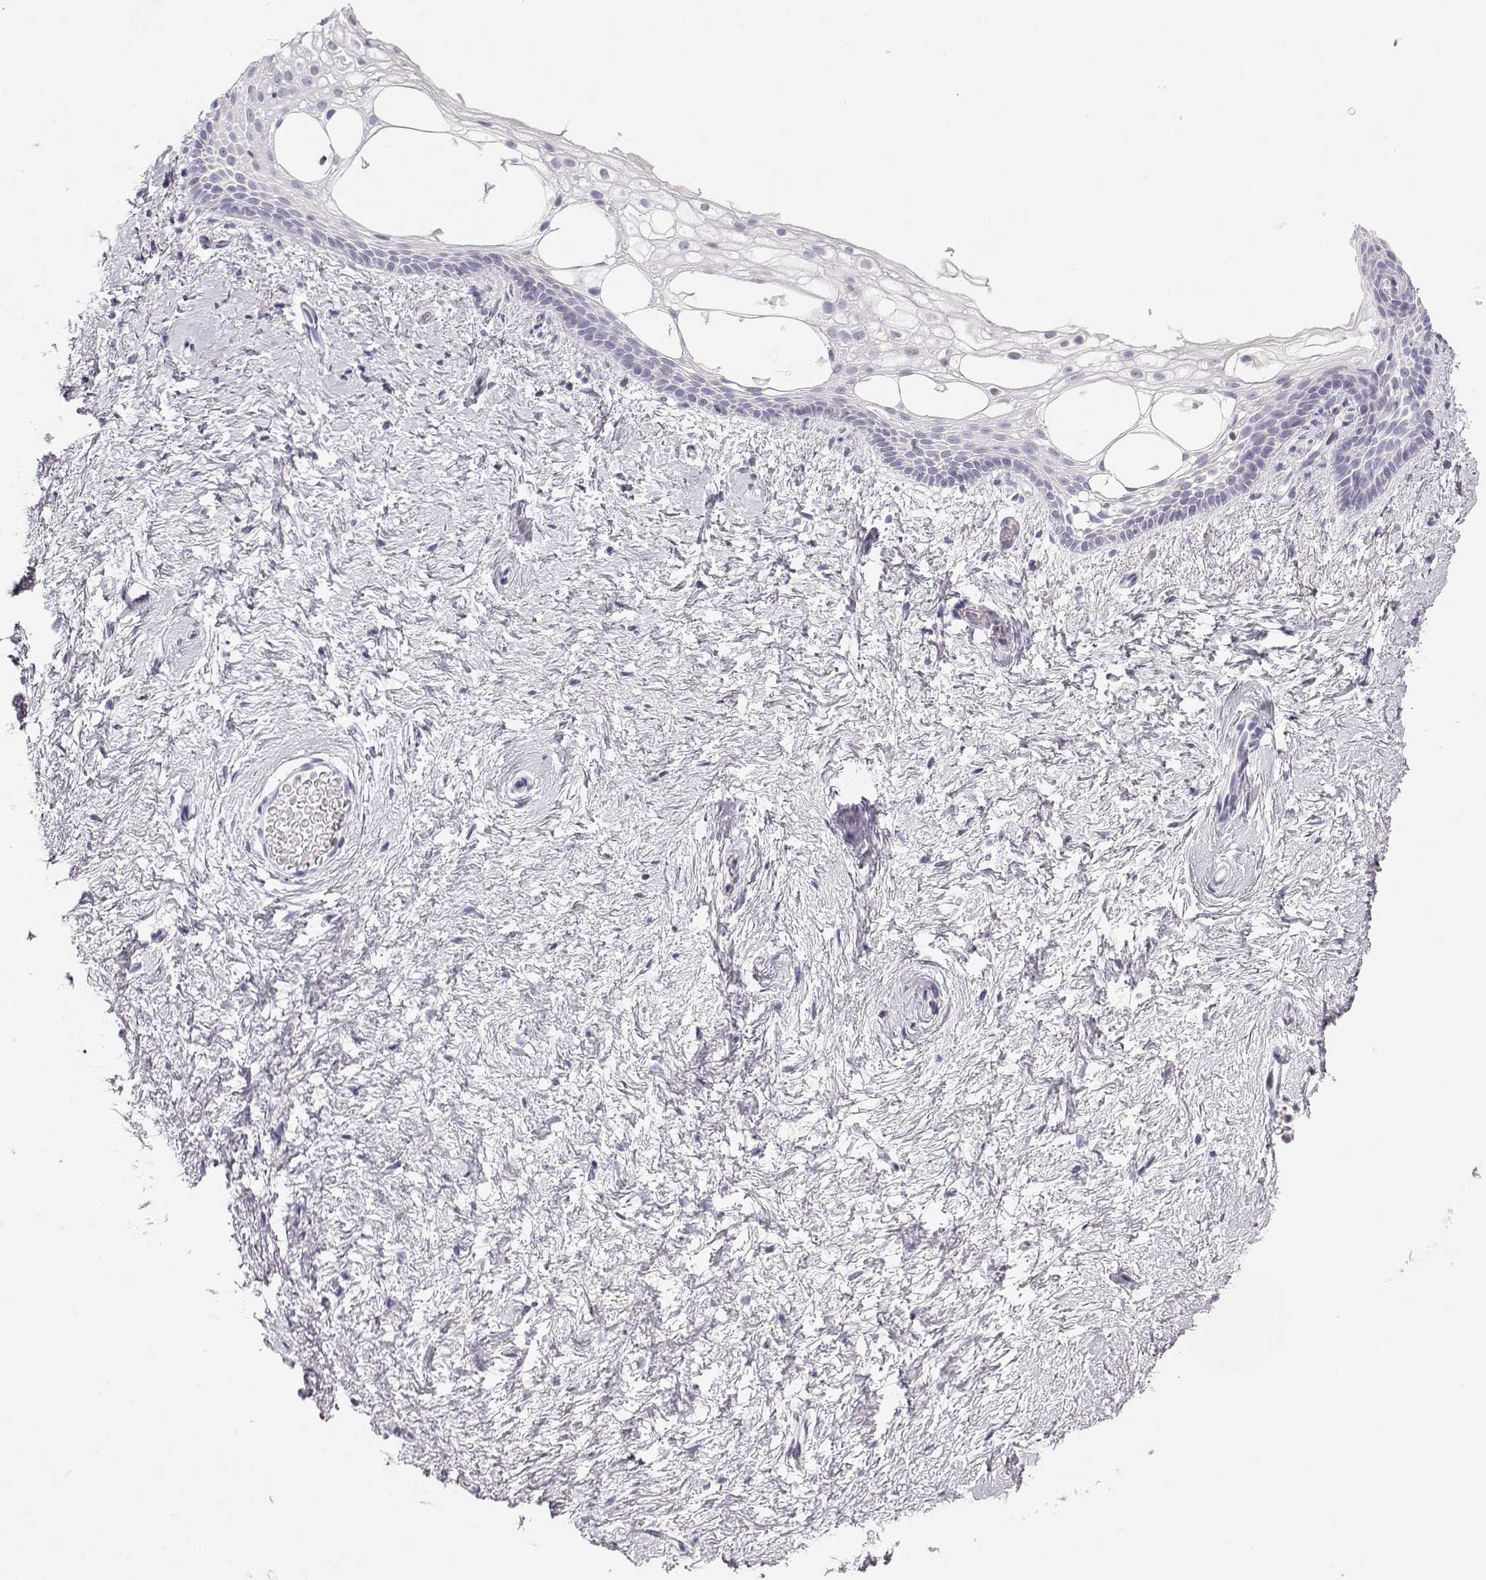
{"staining": {"intensity": "negative", "quantity": "none", "location": "none"}, "tissue": "vagina", "cell_type": "Squamous epithelial cells", "image_type": "normal", "snomed": [{"axis": "morphology", "description": "Normal tissue, NOS"}, {"axis": "topography", "description": "Vagina"}], "caption": "Micrograph shows no protein staining in squamous epithelial cells of unremarkable vagina.", "gene": "FAM166A", "patient": {"sex": "female", "age": 61}}